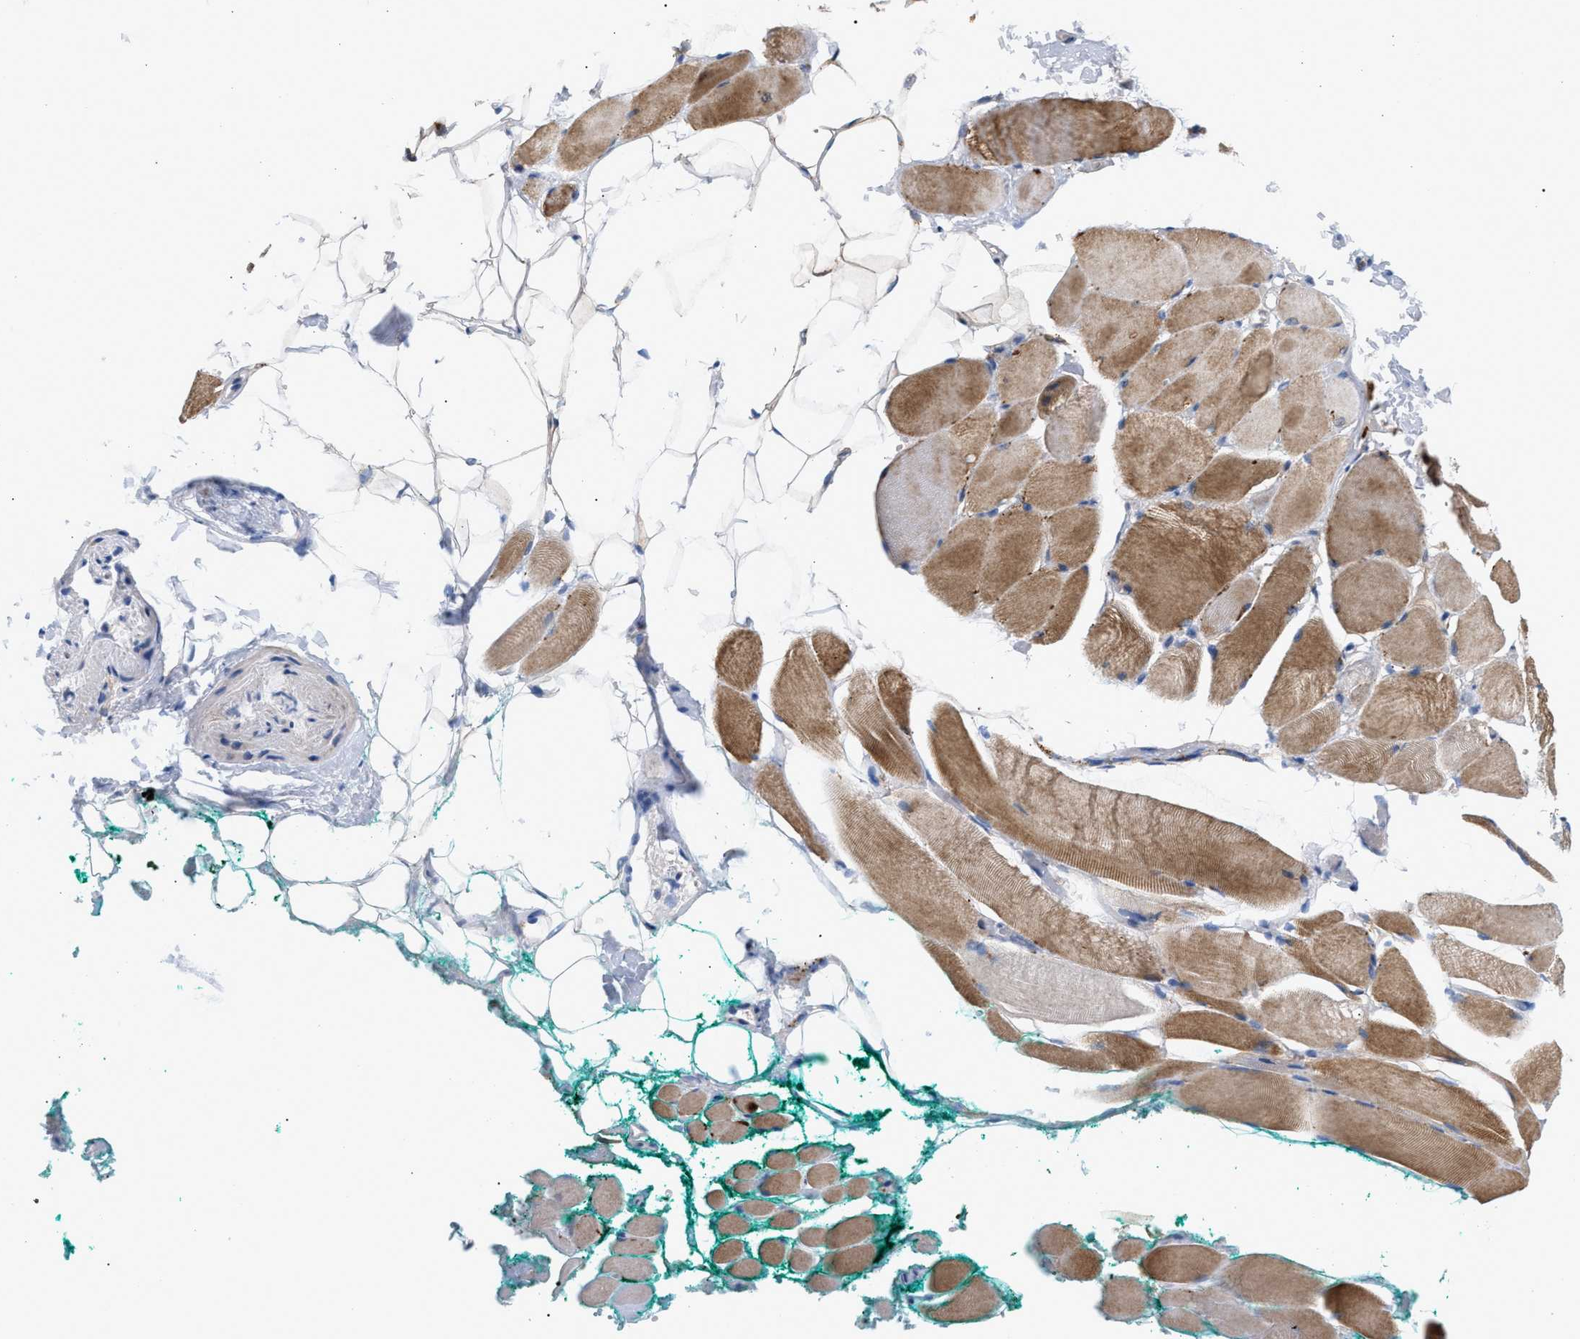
{"staining": {"intensity": "moderate", "quantity": ">75%", "location": "cytoplasmic/membranous"}, "tissue": "skeletal muscle", "cell_type": "Myocytes", "image_type": "normal", "snomed": [{"axis": "morphology", "description": "Normal tissue, NOS"}, {"axis": "topography", "description": "Skeletal muscle"}, {"axis": "topography", "description": "Peripheral nerve tissue"}], "caption": "IHC histopathology image of normal human skeletal muscle stained for a protein (brown), which exhibits medium levels of moderate cytoplasmic/membranous positivity in approximately >75% of myocytes.", "gene": "MBTD1", "patient": {"sex": "female", "age": 84}}